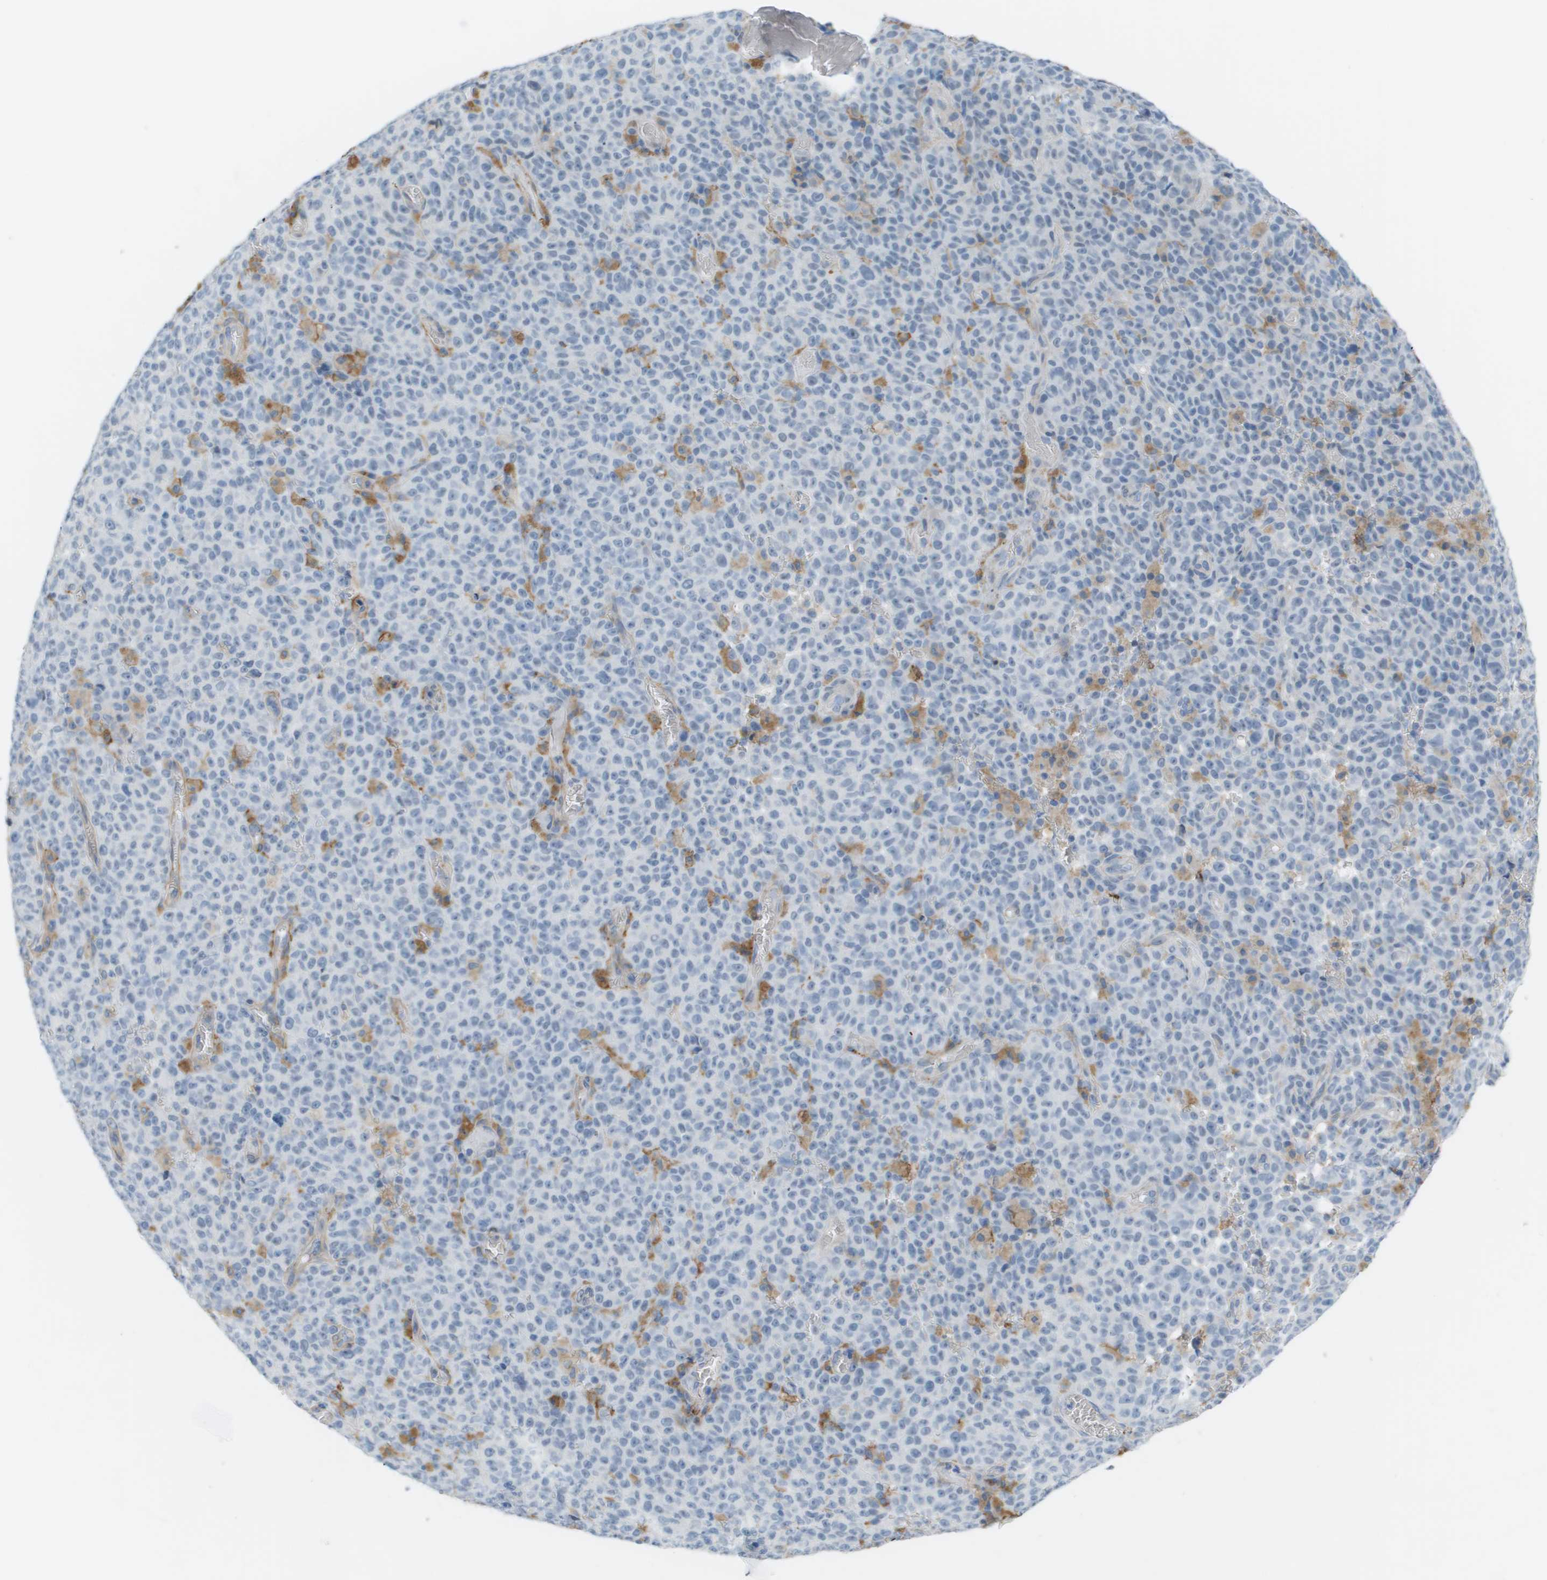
{"staining": {"intensity": "negative", "quantity": "none", "location": "none"}, "tissue": "melanoma", "cell_type": "Tumor cells", "image_type": "cancer", "snomed": [{"axis": "morphology", "description": "Malignant melanoma, NOS"}, {"axis": "topography", "description": "Skin"}], "caption": "This micrograph is of melanoma stained with IHC to label a protein in brown with the nuclei are counter-stained blue. There is no staining in tumor cells.", "gene": "ZBTB43", "patient": {"sex": "female", "age": 82}}